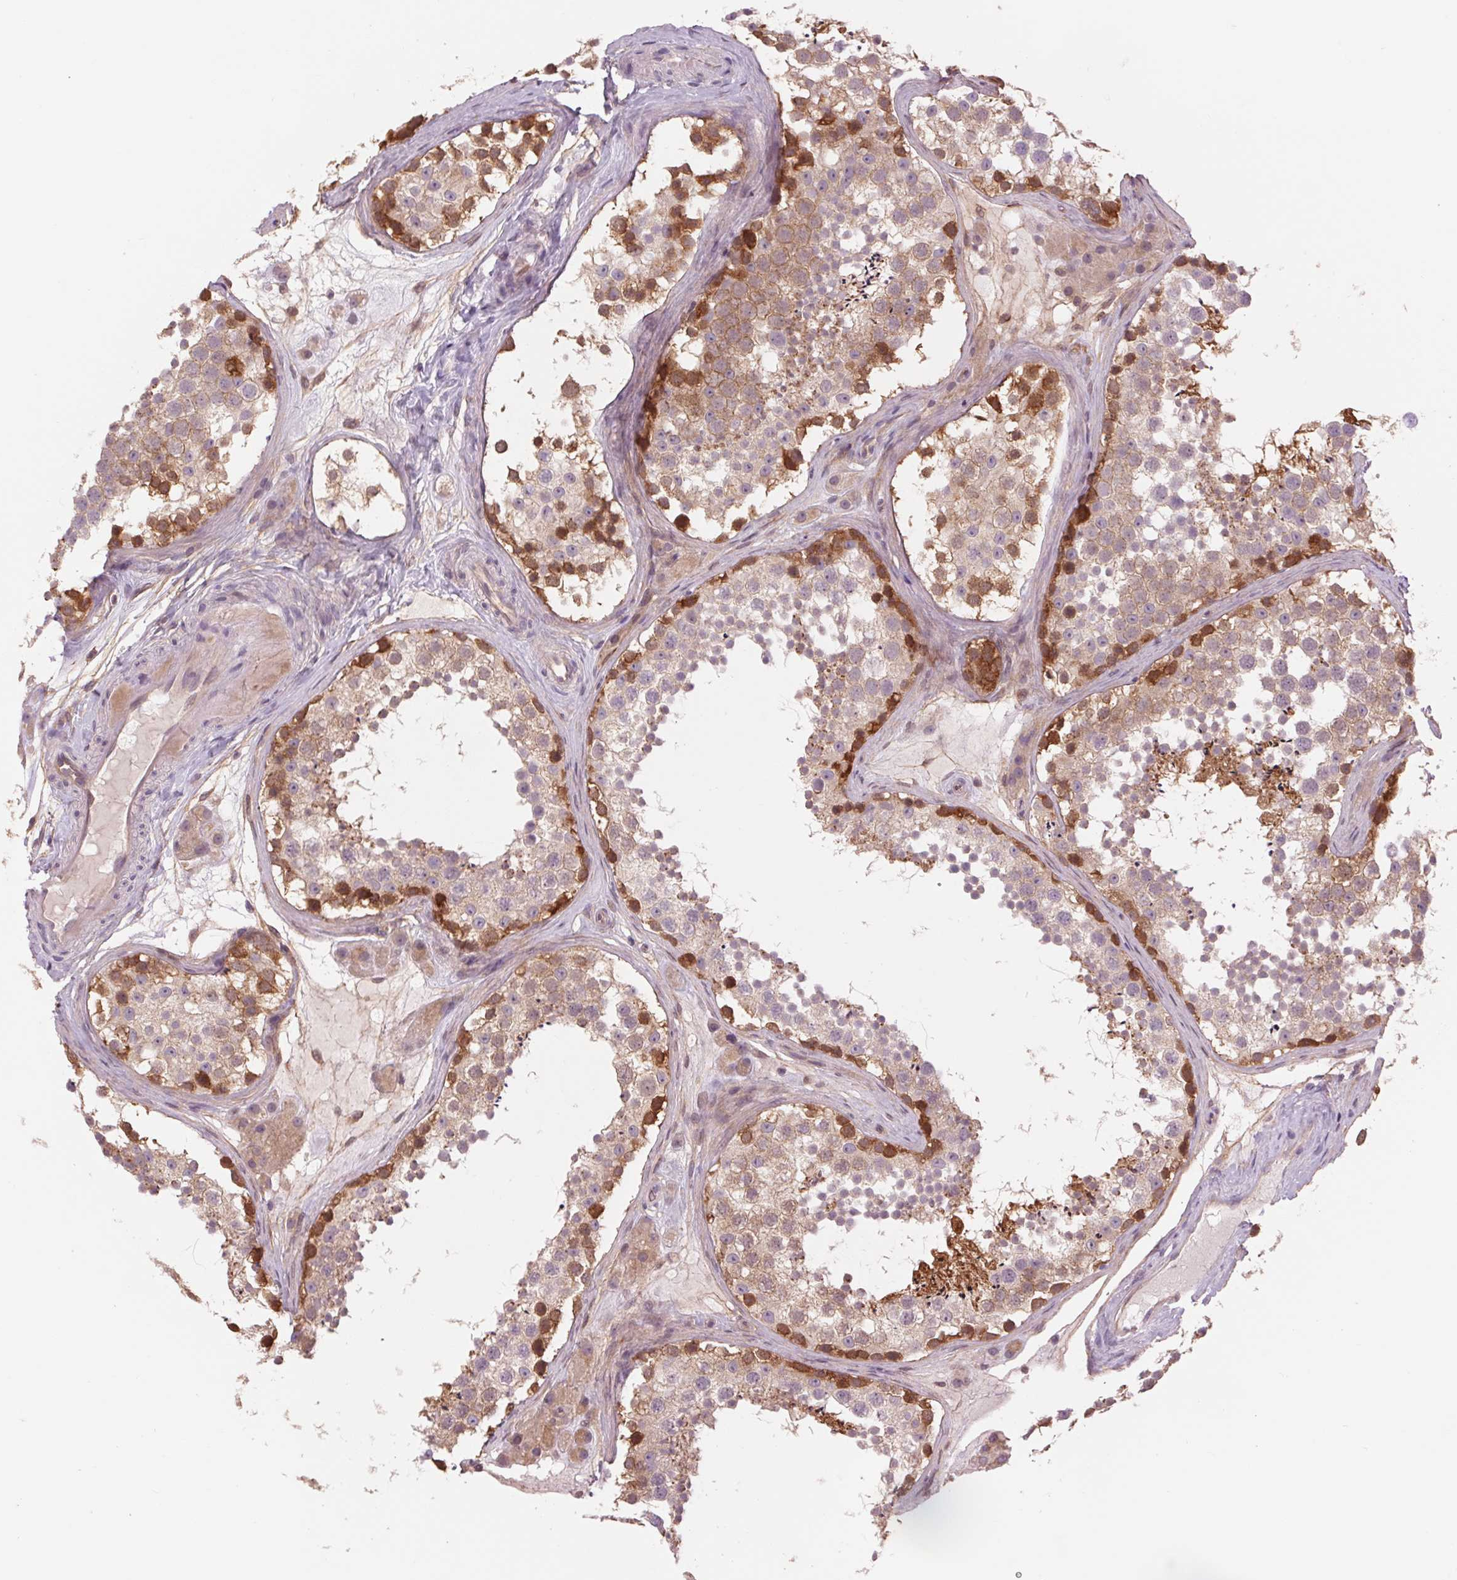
{"staining": {"intensity": "strong", "quantity": "<25%", "location": "cytoplasmic/membranous"}, "tissue": "testis", "cell_type": "Cells in seminiferous ducts", "image_type": "normal", "snomed": [{"axis": "morphology", "description": "Normal tissue, NOS"}, {"axis": "topography", "description": "Testis"}], "caption": "An image of human testis stained for a protein shows strong cytoplasmic/membranous brown staining in cells in seminiferous ducts.", "gene": "SH3RF2", "patient": {"sex": "male", "age": 41}}